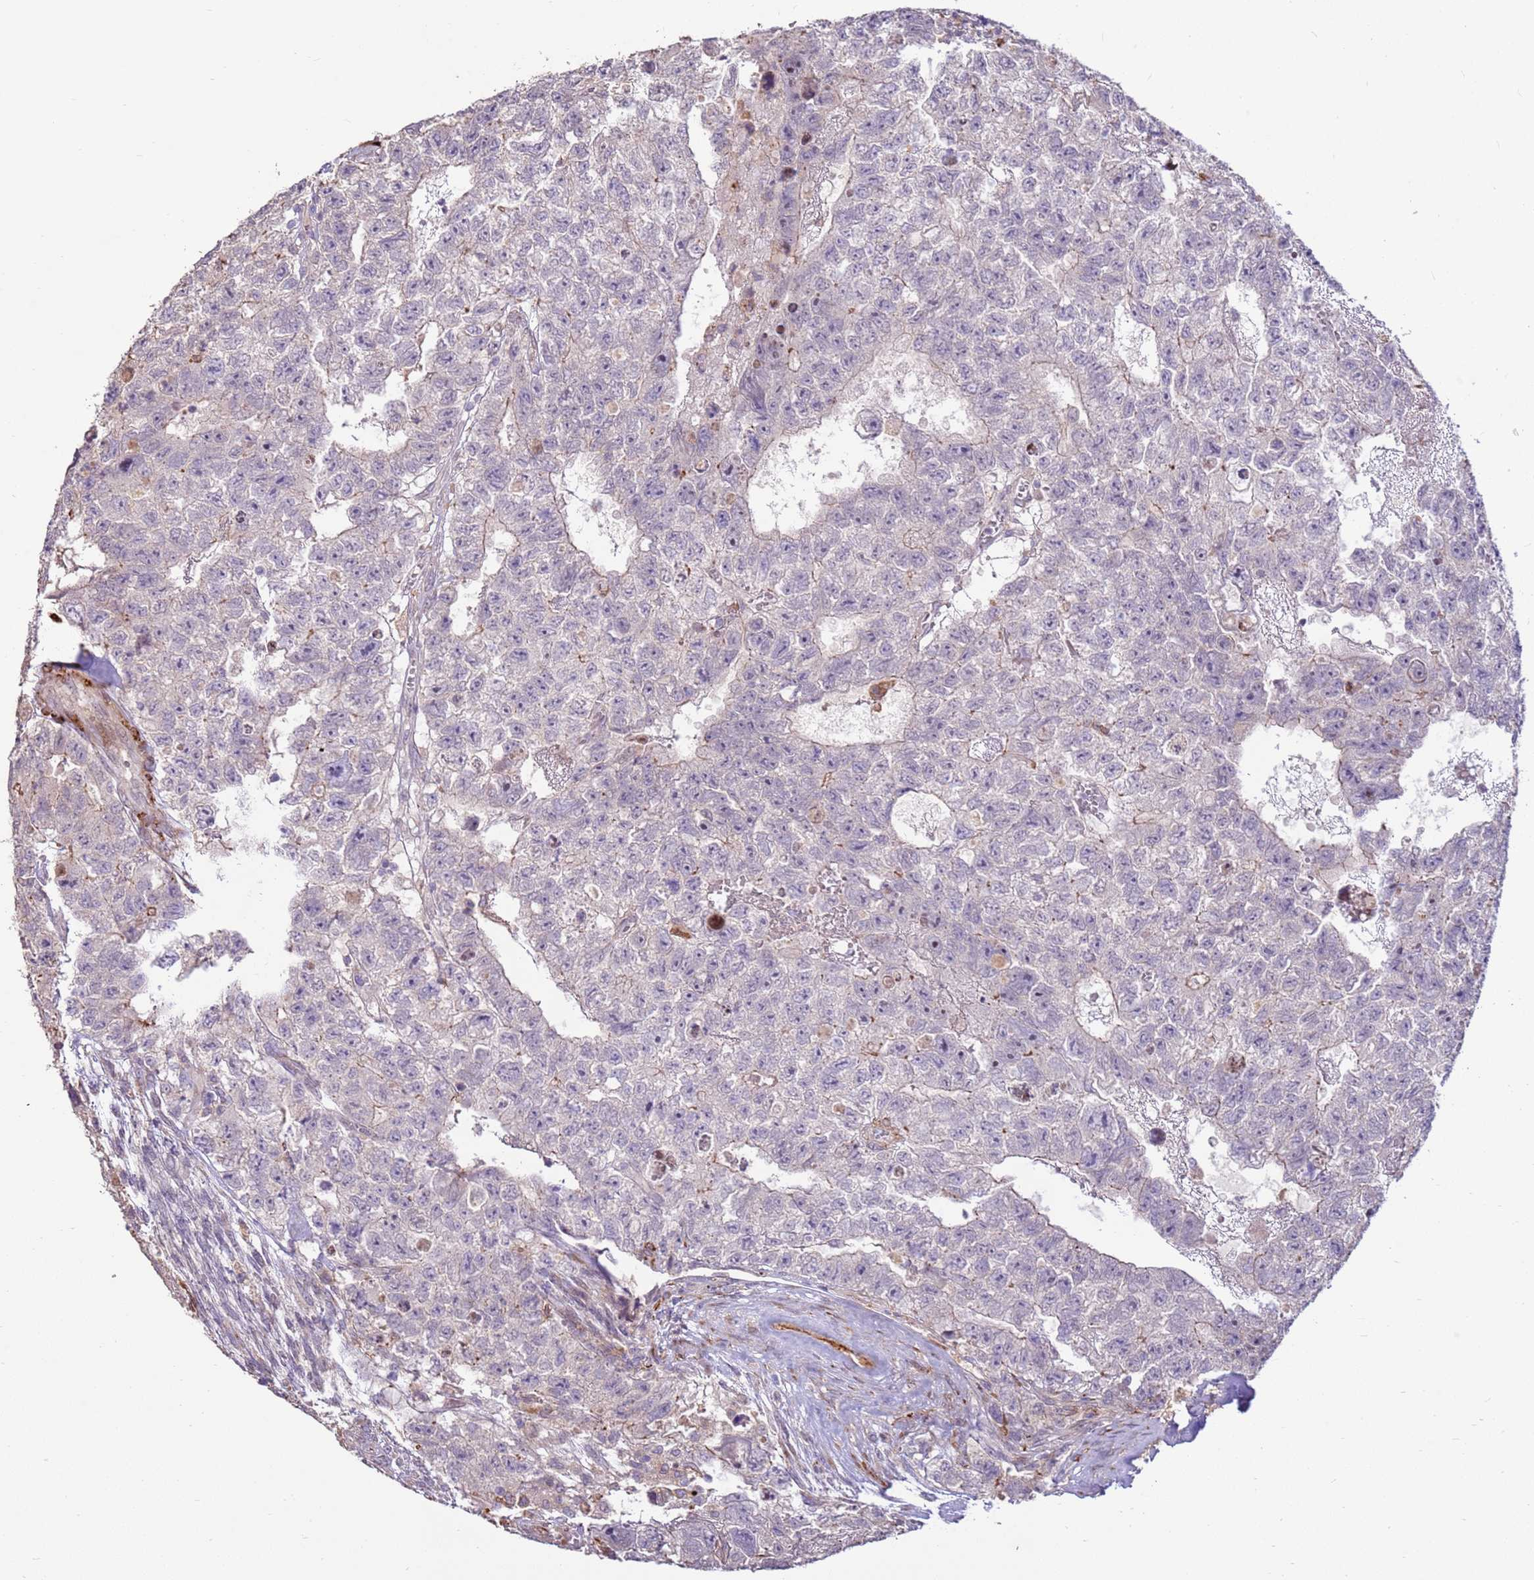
{"staining": {"intensity": "negative", "quantity": "none", "location": "none"}, "tissue": "testis cancer", "cell_type": "Tumor cells", "image_type": "cancer", "snomed": [{"axis": "morphology", "description": "Carcinoma, Embryonal, NOS"}, {"axis": "topography", "description": "Testis"}], "caption": "Testis embryonal carcinoma was stained to show a protein in brown. There is no significant expression in tumor cells.", "gene": "LGI4", "patient": {"sex": "male", "age": 26}}